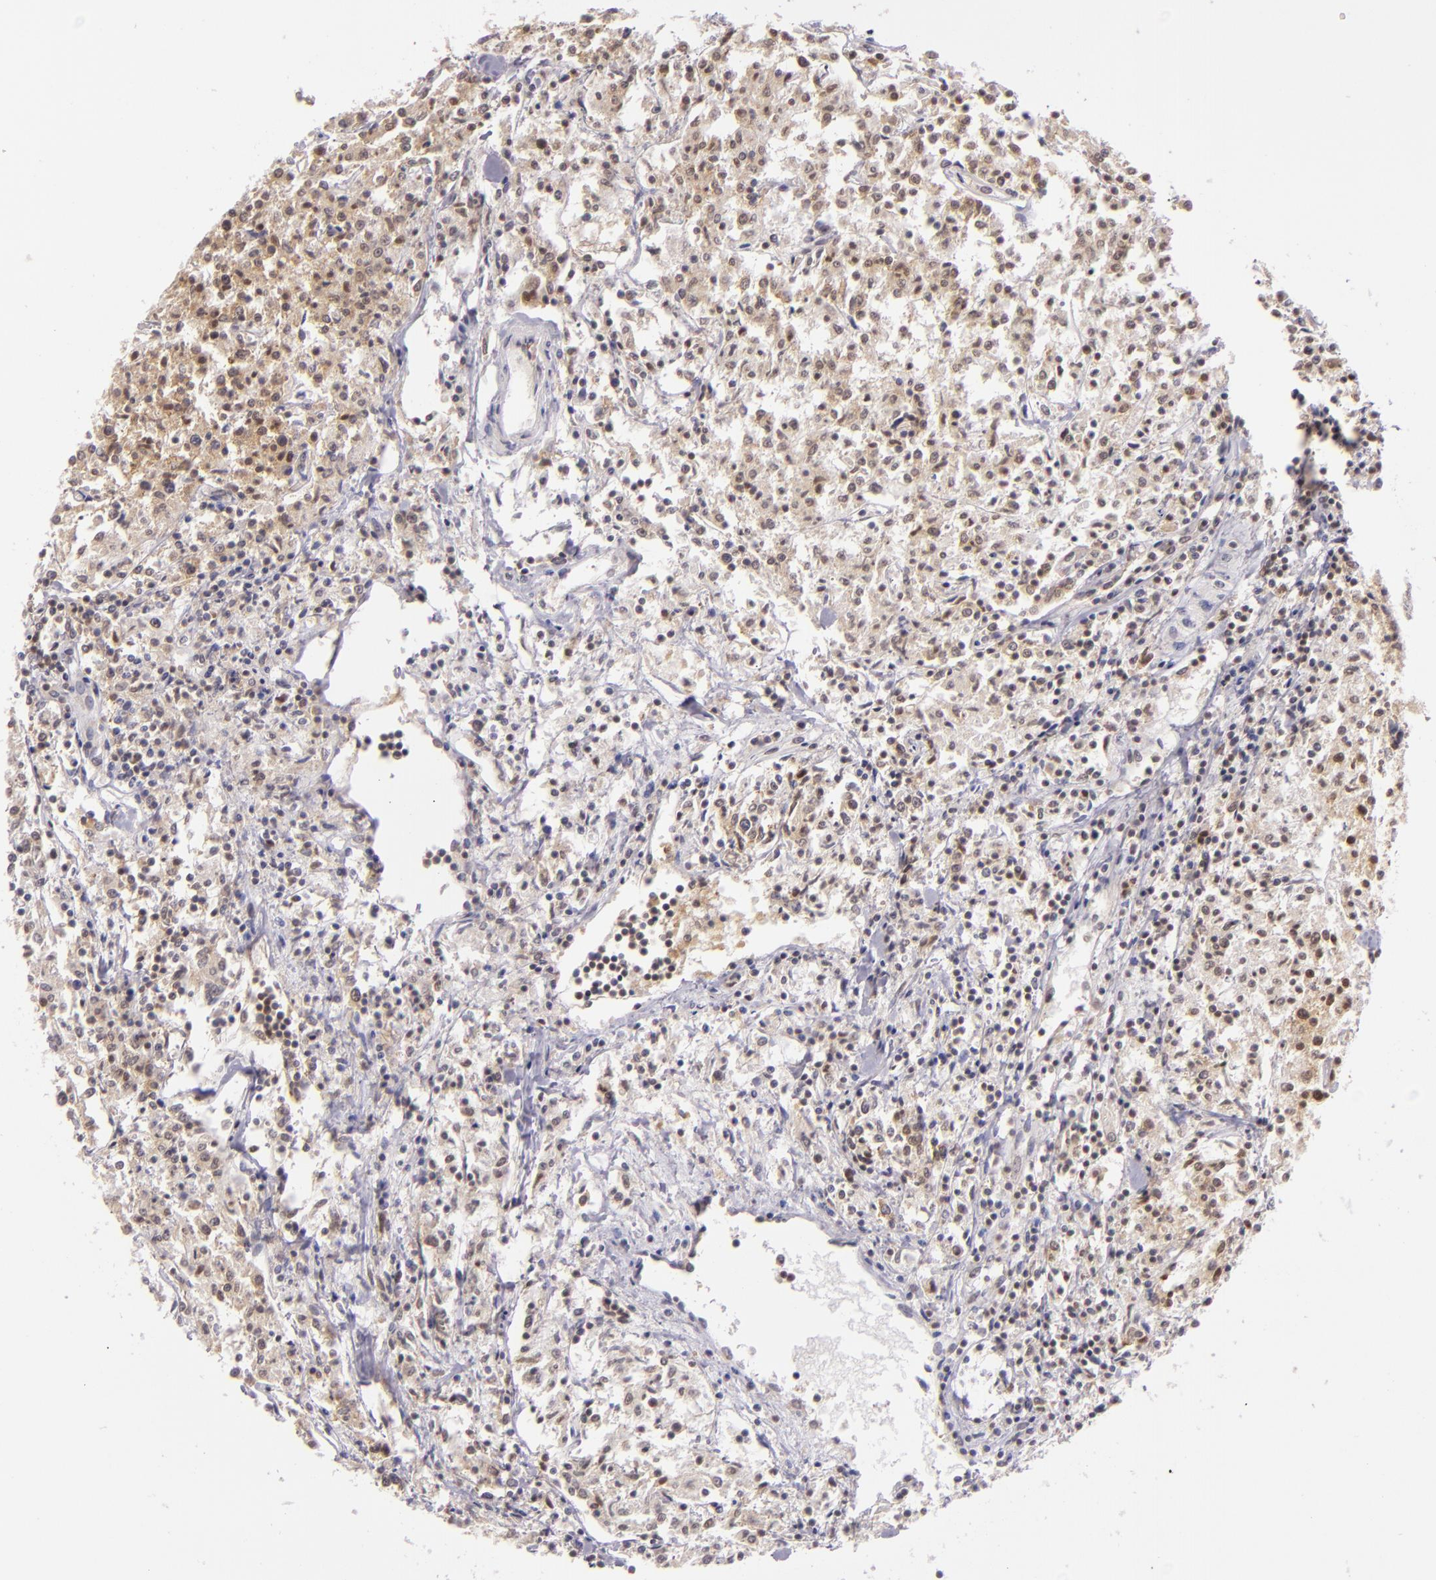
{"staining": {"intensity": "weak", "quantity": "25%-75%", "location": "cytoplasmic/membranous"}, "tissue": "lymphoma", "cell_type": "Tumor cells", "image_type": "cancer", "snomed": [{"axis": "morphology", "description": "Malignant lymphoma, non-Hodgkin's type, Low grade"}, {"axis": "topography", "description": "Small intestine"}], "caption": "High-power microscopy captured an immunohistochemistry (IHC) histopathology image of lymphoma, revealing weak cytoplasmic/membranous positivity in approximately 25%-75% of tumor cells.", "gene": "UPF3B", "patient": {"sex": "female", "age": 59}}